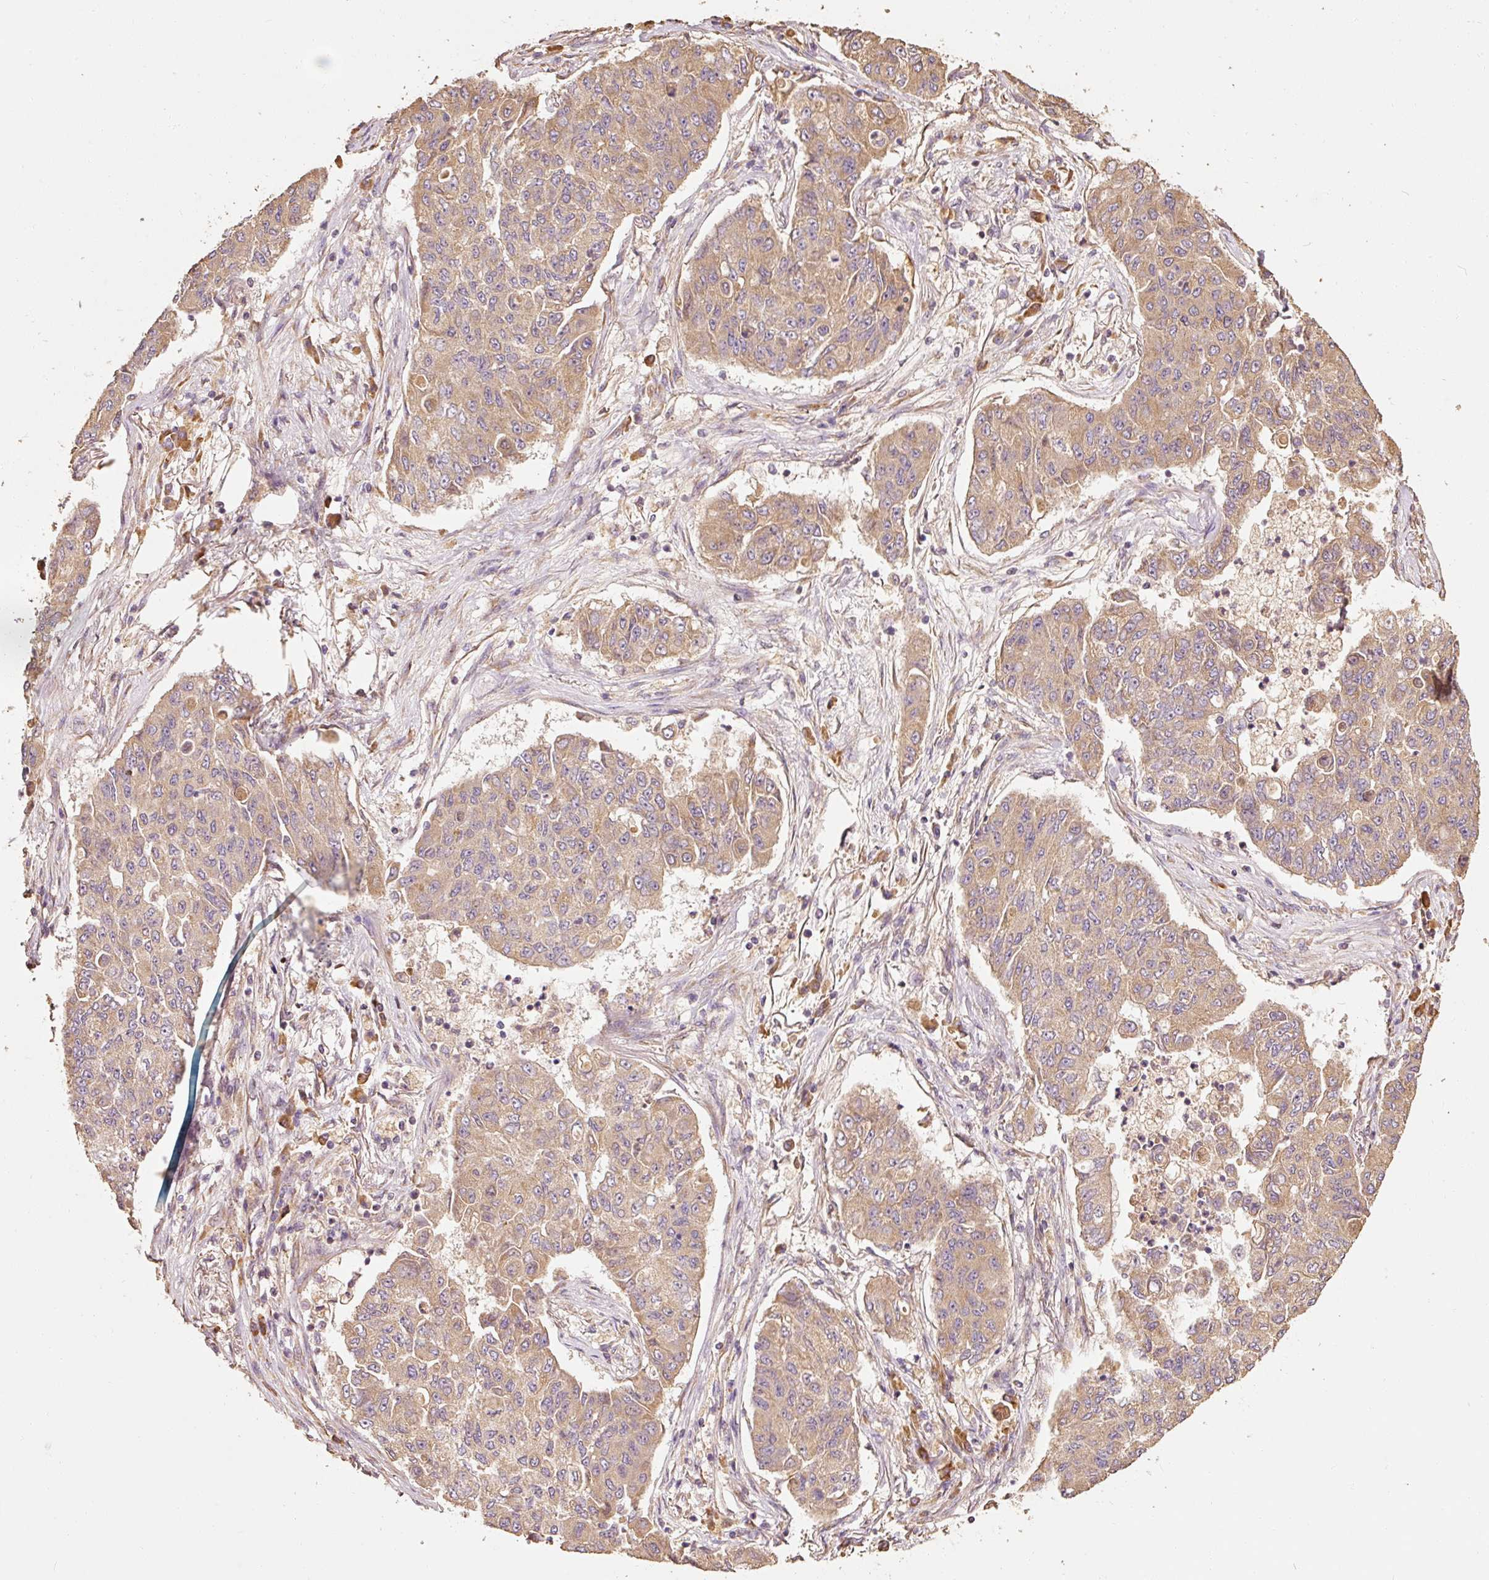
{"staining": {"intensity": "weak", "quantity": ">75%", "location": "cytoplasmic/membranous"}, "tissue": "lung cancer", "cell_type": "Tumor cells", "image_type": "cancer", "snomed": [{"axis": "morphology", "description": "Squamous cell carcinoma, NOS"}, {"axis": "topography", "description": "Lung"}], "caption": "Lung cancer tissue shows weak cytoplasmic/membranous positivity in approximately >75% of tumor cells", "gene": "EFHC1", "patient": {"sex": "male", "age": 74}}